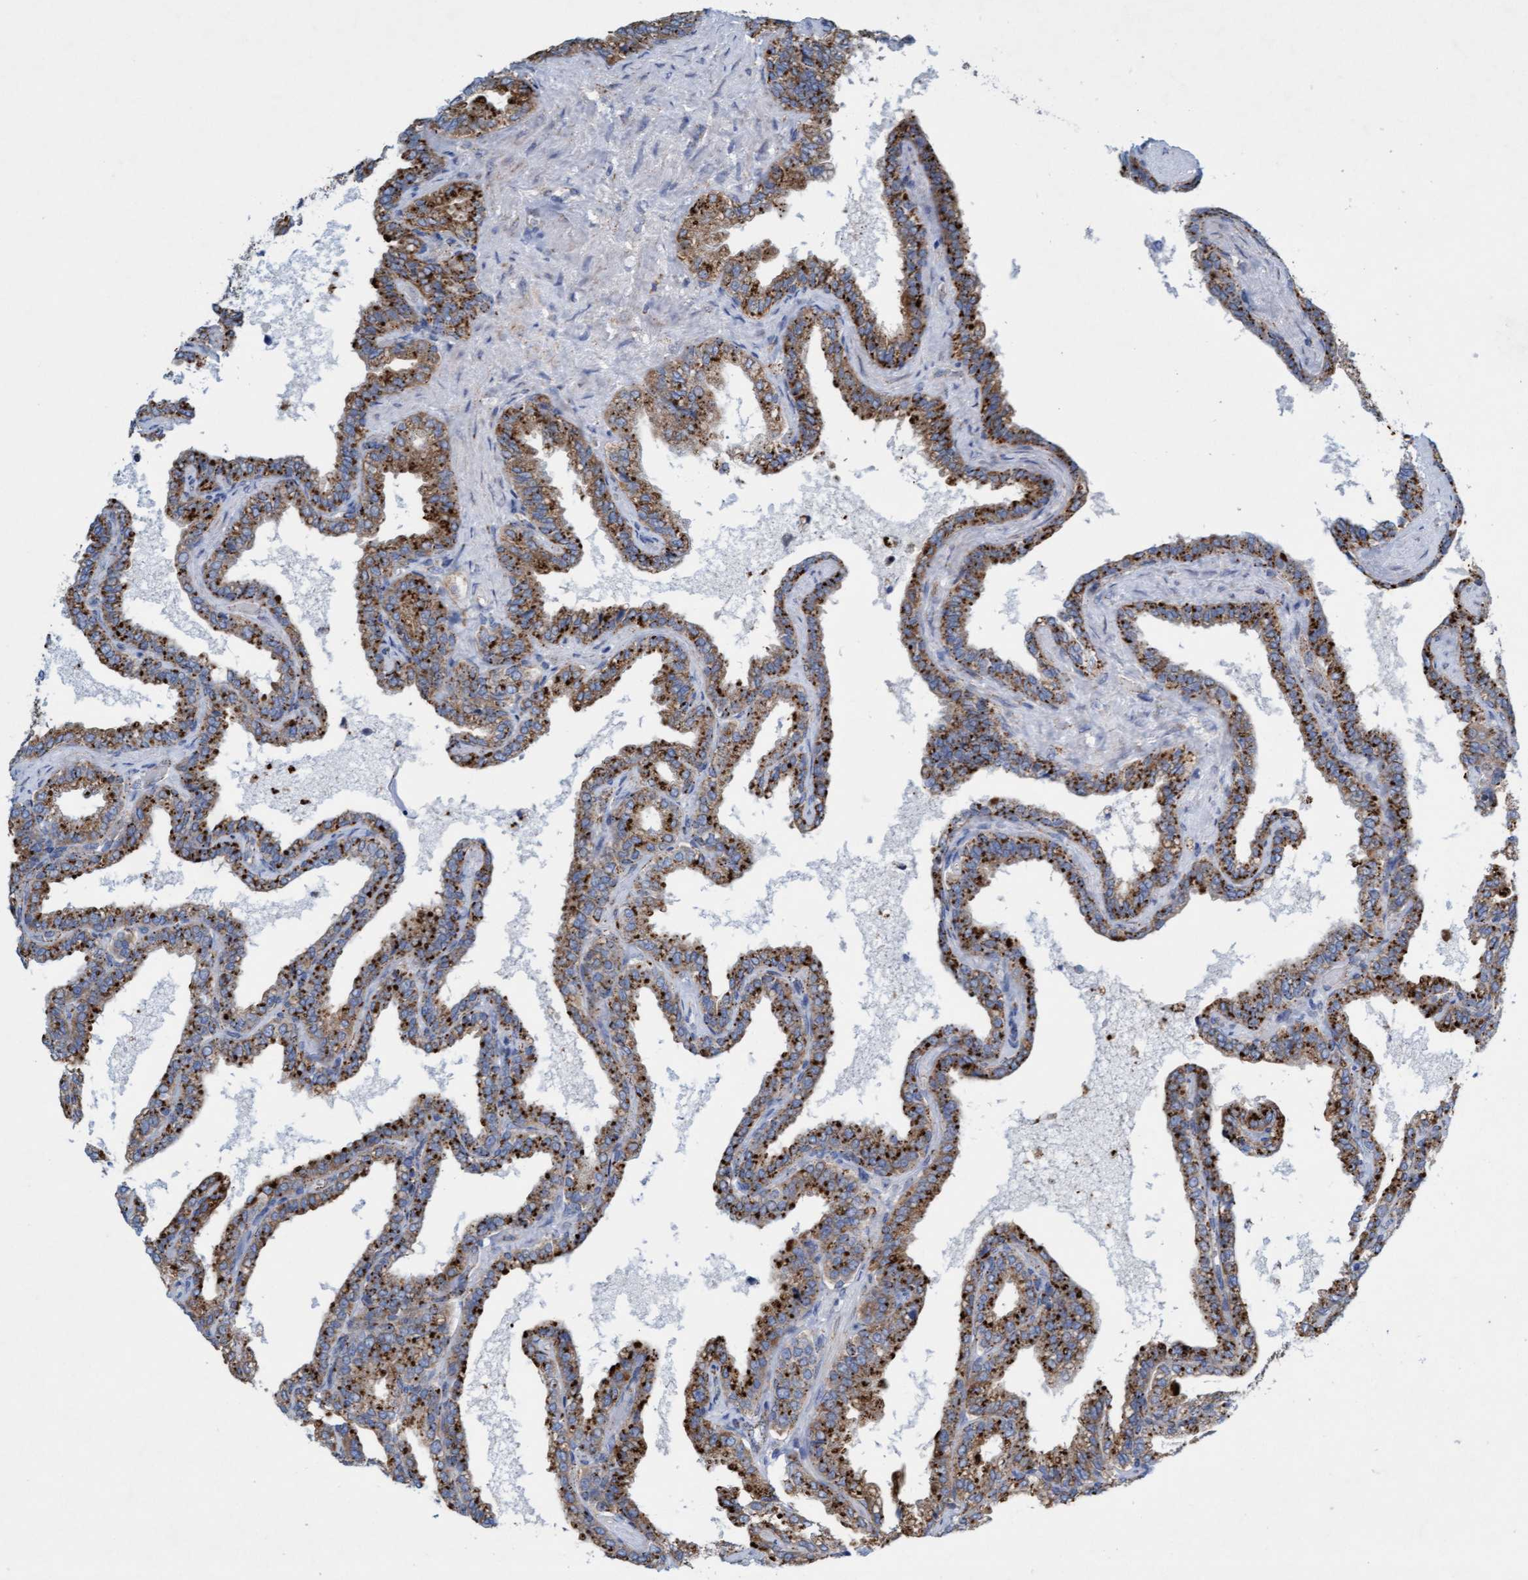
{"staining": {"intensity": "moderate", "quantity": ">75%", "location": "cytoplasmic/membranous"}, "tissue": "seminal vesicle", "cell_type": "Glandular cells", "image_type": "normal", "snomed": [{"axis": "morphology", "description": "Normal tissue, NOS"}, {"axis": "topography", "description": "Seminal veicle"}], "caption": "Glandular cells exhibit medium levels of moderate cytoplasmic/membranous positivity in about >75% of cells in normal seminal vesicle.", "gene": "SGSH", "patient": {"sex": "male", "age": 46}}